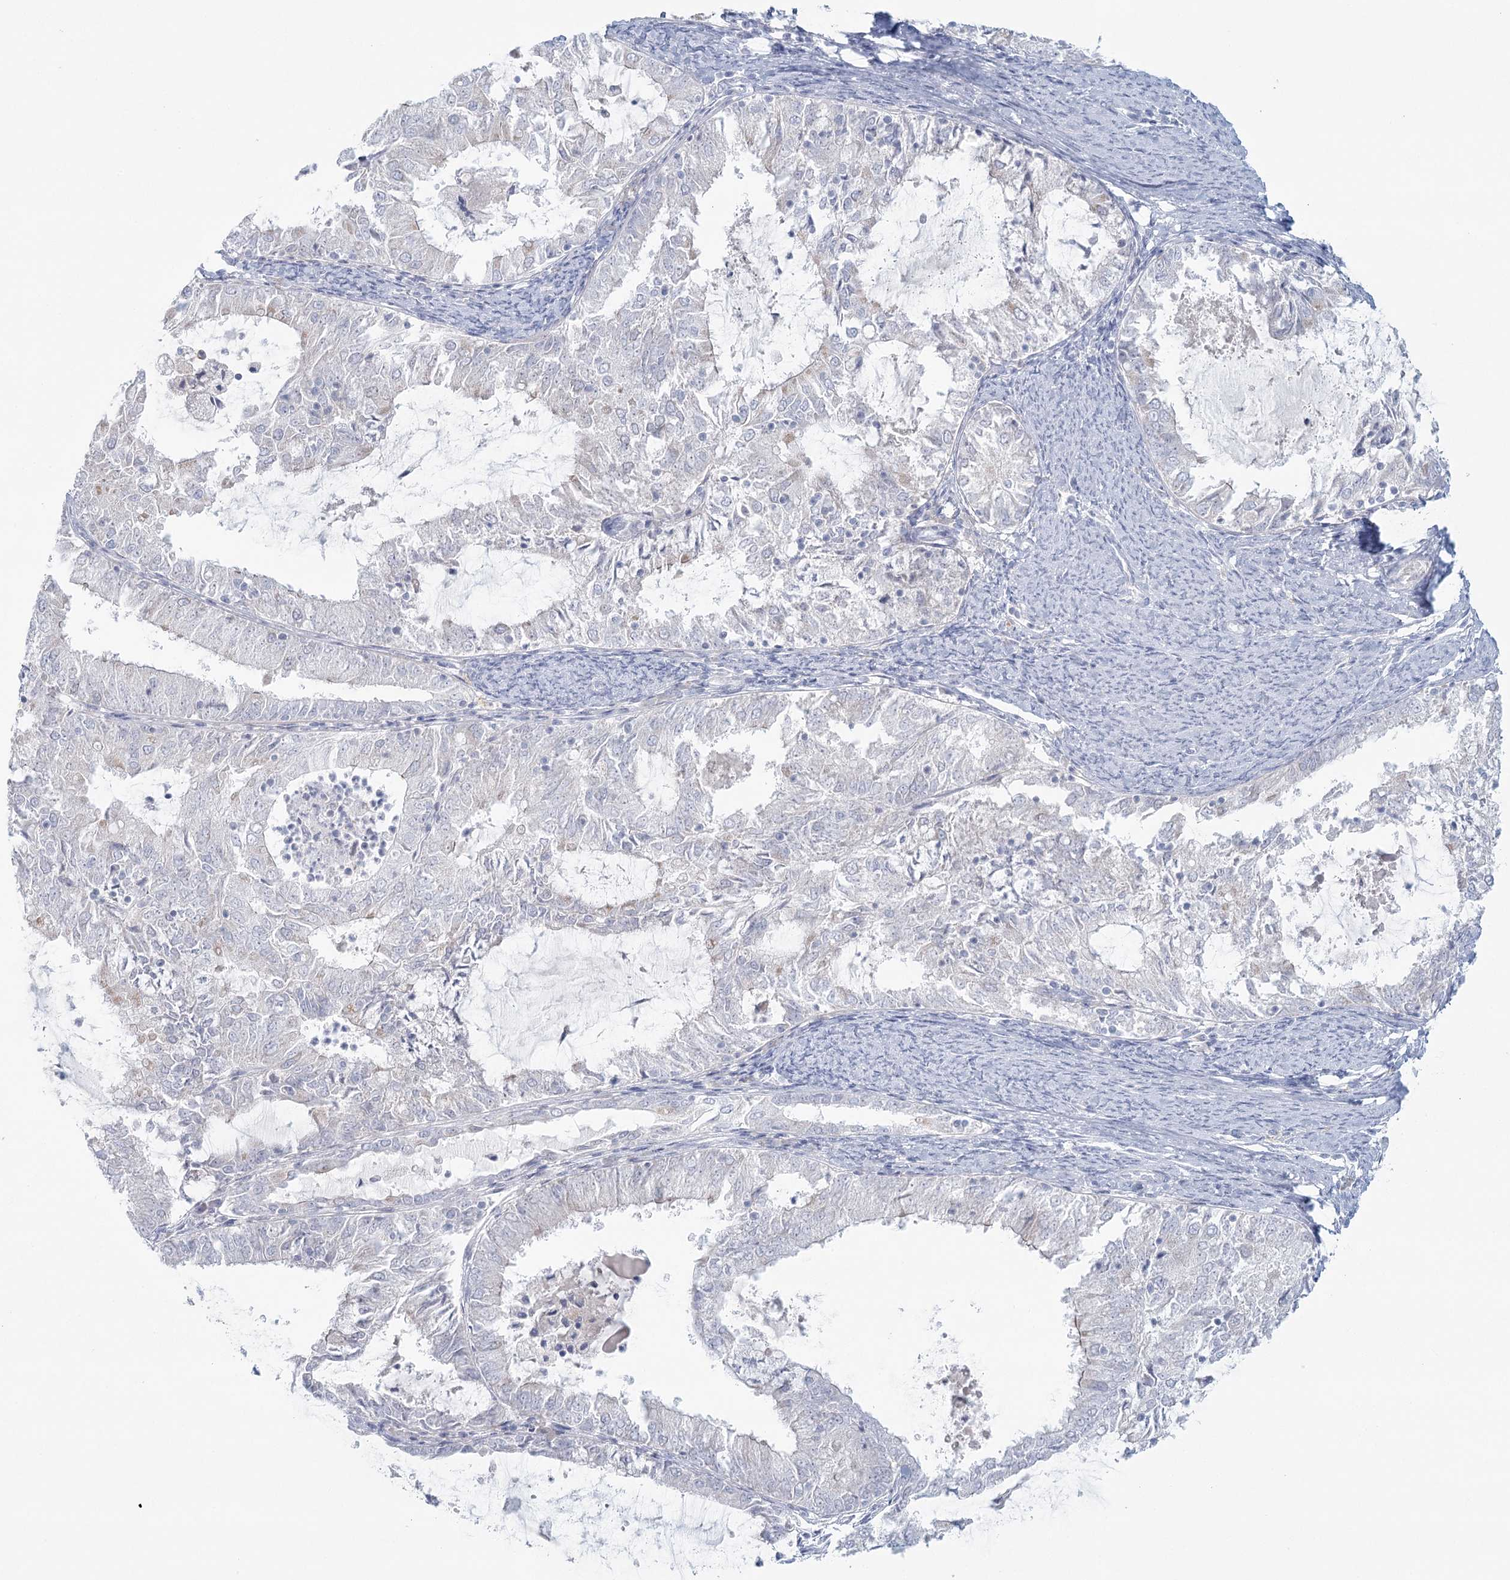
{"staining": {"intensity": "negative", "quantity": "none", "location": "none"}, "tissue": "endometrial cancer", "cell_type": "Tumor cells", "image_type": "cancer", "snomed": [{"axis": "morphology", "description": "Adenocarcinoma, NOS"}, {"axis": "topography", "description": "Endometrium"}], "caption": "A photomicrograph of endometrial cancer (adenocarcinoma) stained for a protein shows no brown staining in tumor cells.", "gene": "BPHL", "patient": {"sex": "female", "age": 57}}